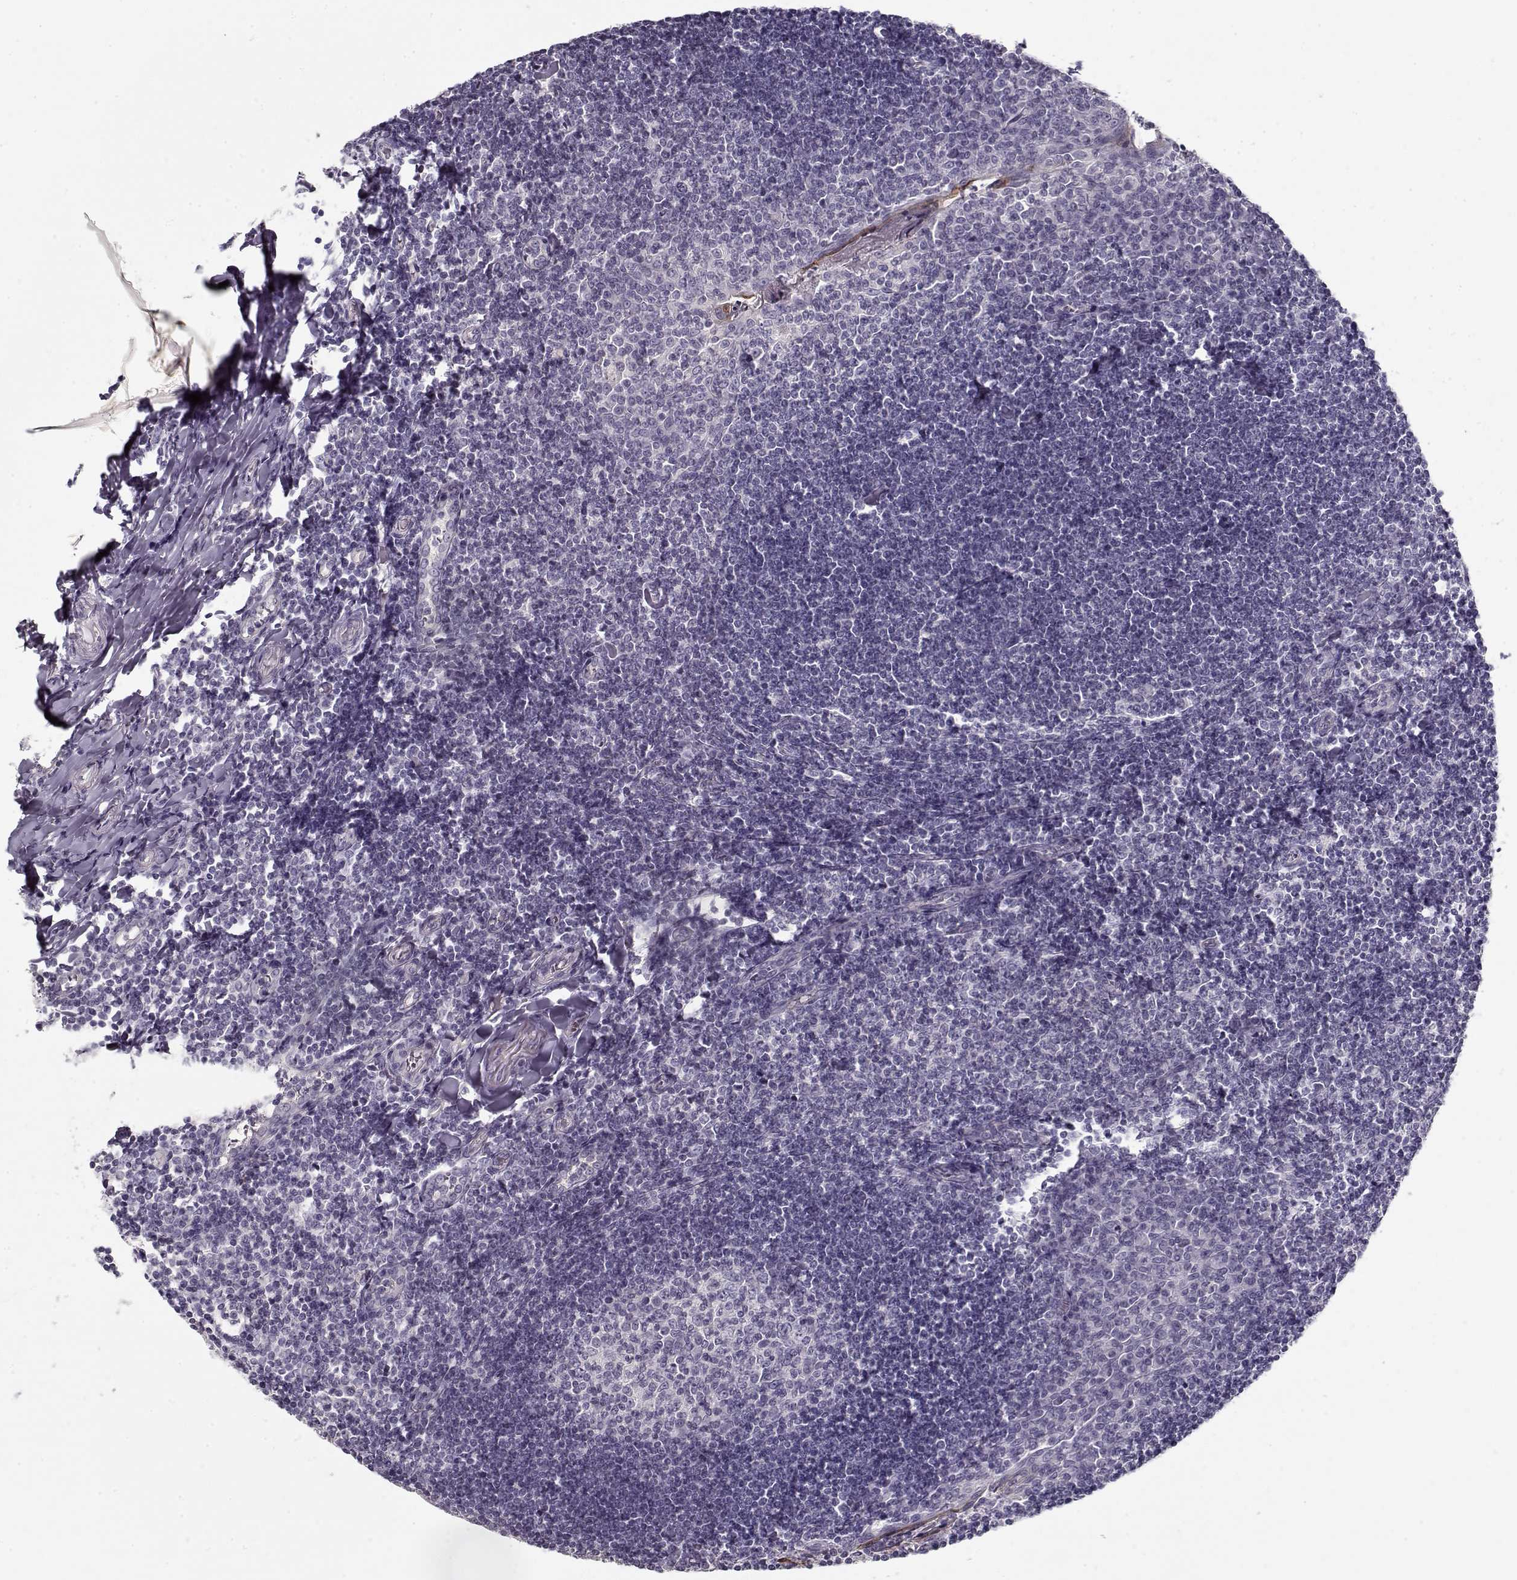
{"staining": {"intensity": "negative", "quantity": "none", "location": "none"}, "tissue": "tonsil", "cell_type": "Germinal center cells", "image_type": "normal", "snomed": [{"axis": "morphology", "description": "Normal tissue, NOS"}, {"axis": "topography", "description": "Tonsil"}], "caption": "This is an IHC photomicrograph of normal tonsil. There is no positivity in germinal center cells.", "gene": "CCDC136", "patient": {"sex": "female", "age": 12}}